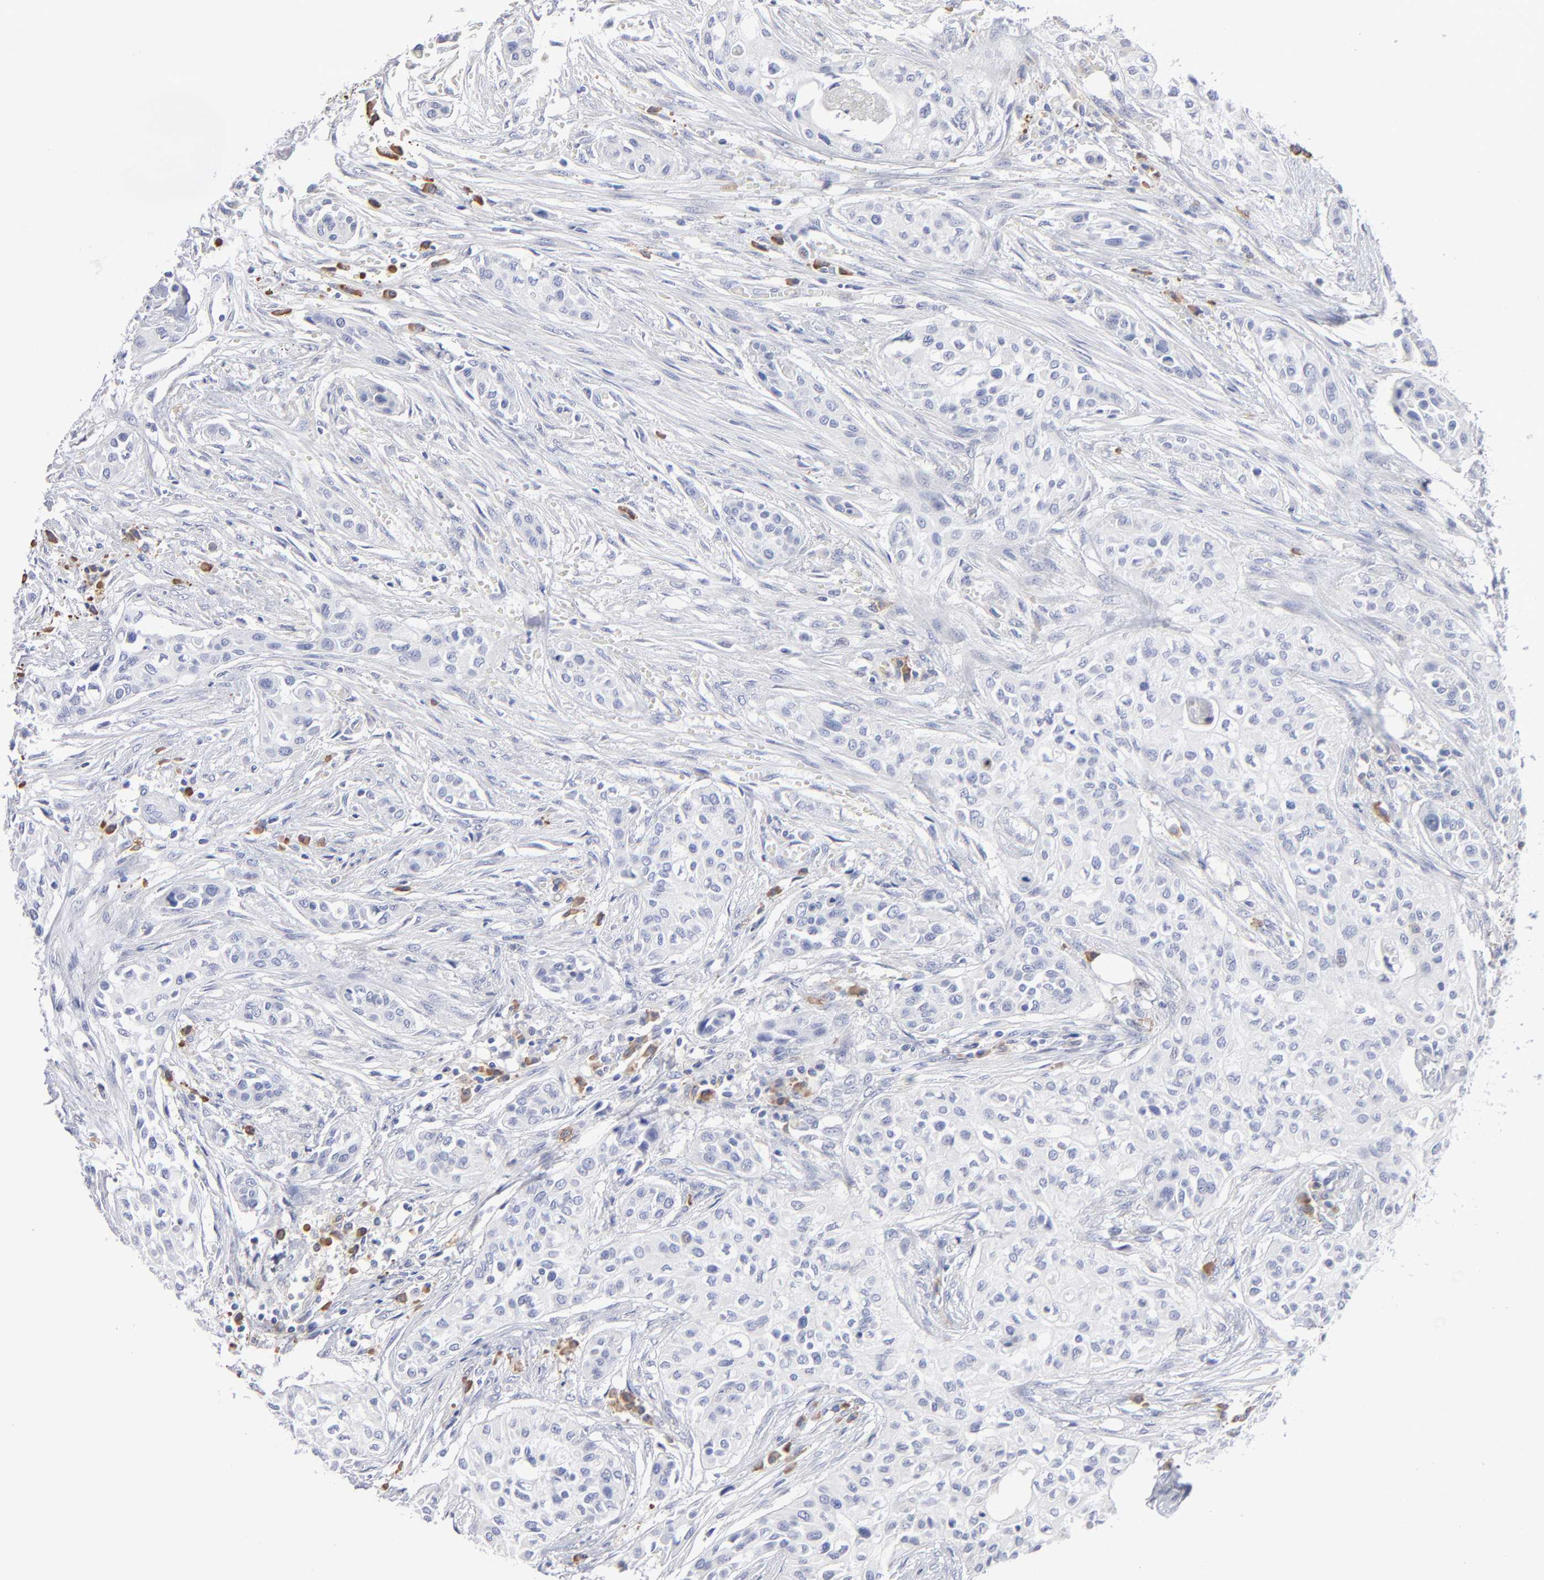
{"staining": {"intensity": "negative", "quantity": "none", "location": "none"}, "tissue": "urothelial cancer", "cell_type": "Tumor cells", "image_type": "cancer", "snomed": [{"axis": "morphology", "description": "Urothelial carcinoma, High grade"}, {"axis": "topography", "description": "Urinary bladder"}], "caption": "An immunohistochemistry (IHC) image of urothelial carcinoma (high-grade) is shown. There is no staining in tumor cells of urothelial carcinoma (high-grade).", "gene": "LAT2", "patient": {"sex": "male", "age": 74}}